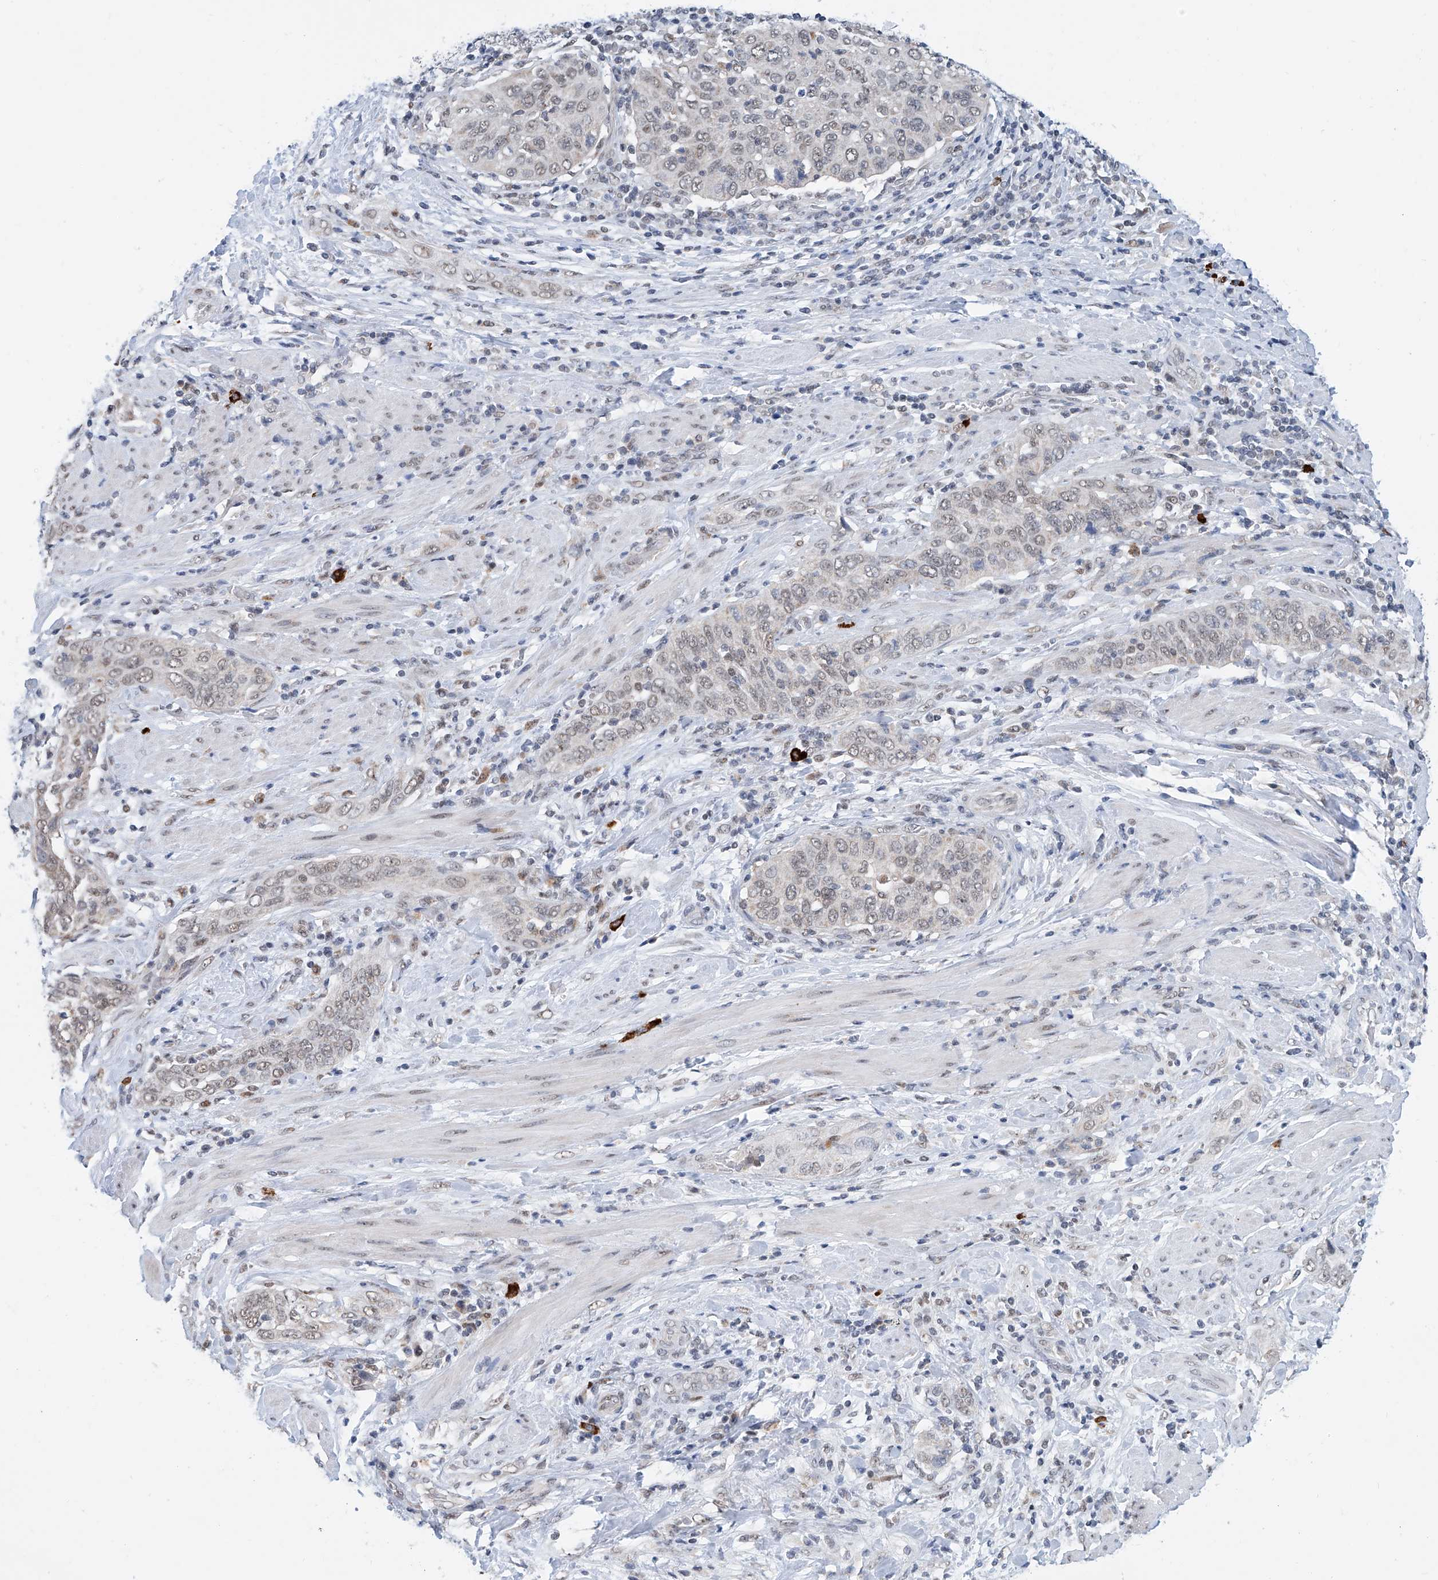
{"staining": {"intensity": "weak", "quantity": ">75%", "location": "nuclear"}, "tissue": "cervical cancer", "cell_type": "Tumor cells", "image_type": "cancer", "snomed": [{"axis": "morphology", "description": "Squamous cell carcinoma, NOS"}, {"axis": "topography", "description": "Cervix"}], "caption": "Approximately >75% of tumor cells in human cervical squamous cell carcinoma reveal weak nuclear protein staining as visualized by brown immunohistochemical staining.", "gene": "SDE2", "patient": {"sex": "female", "age": 60}}